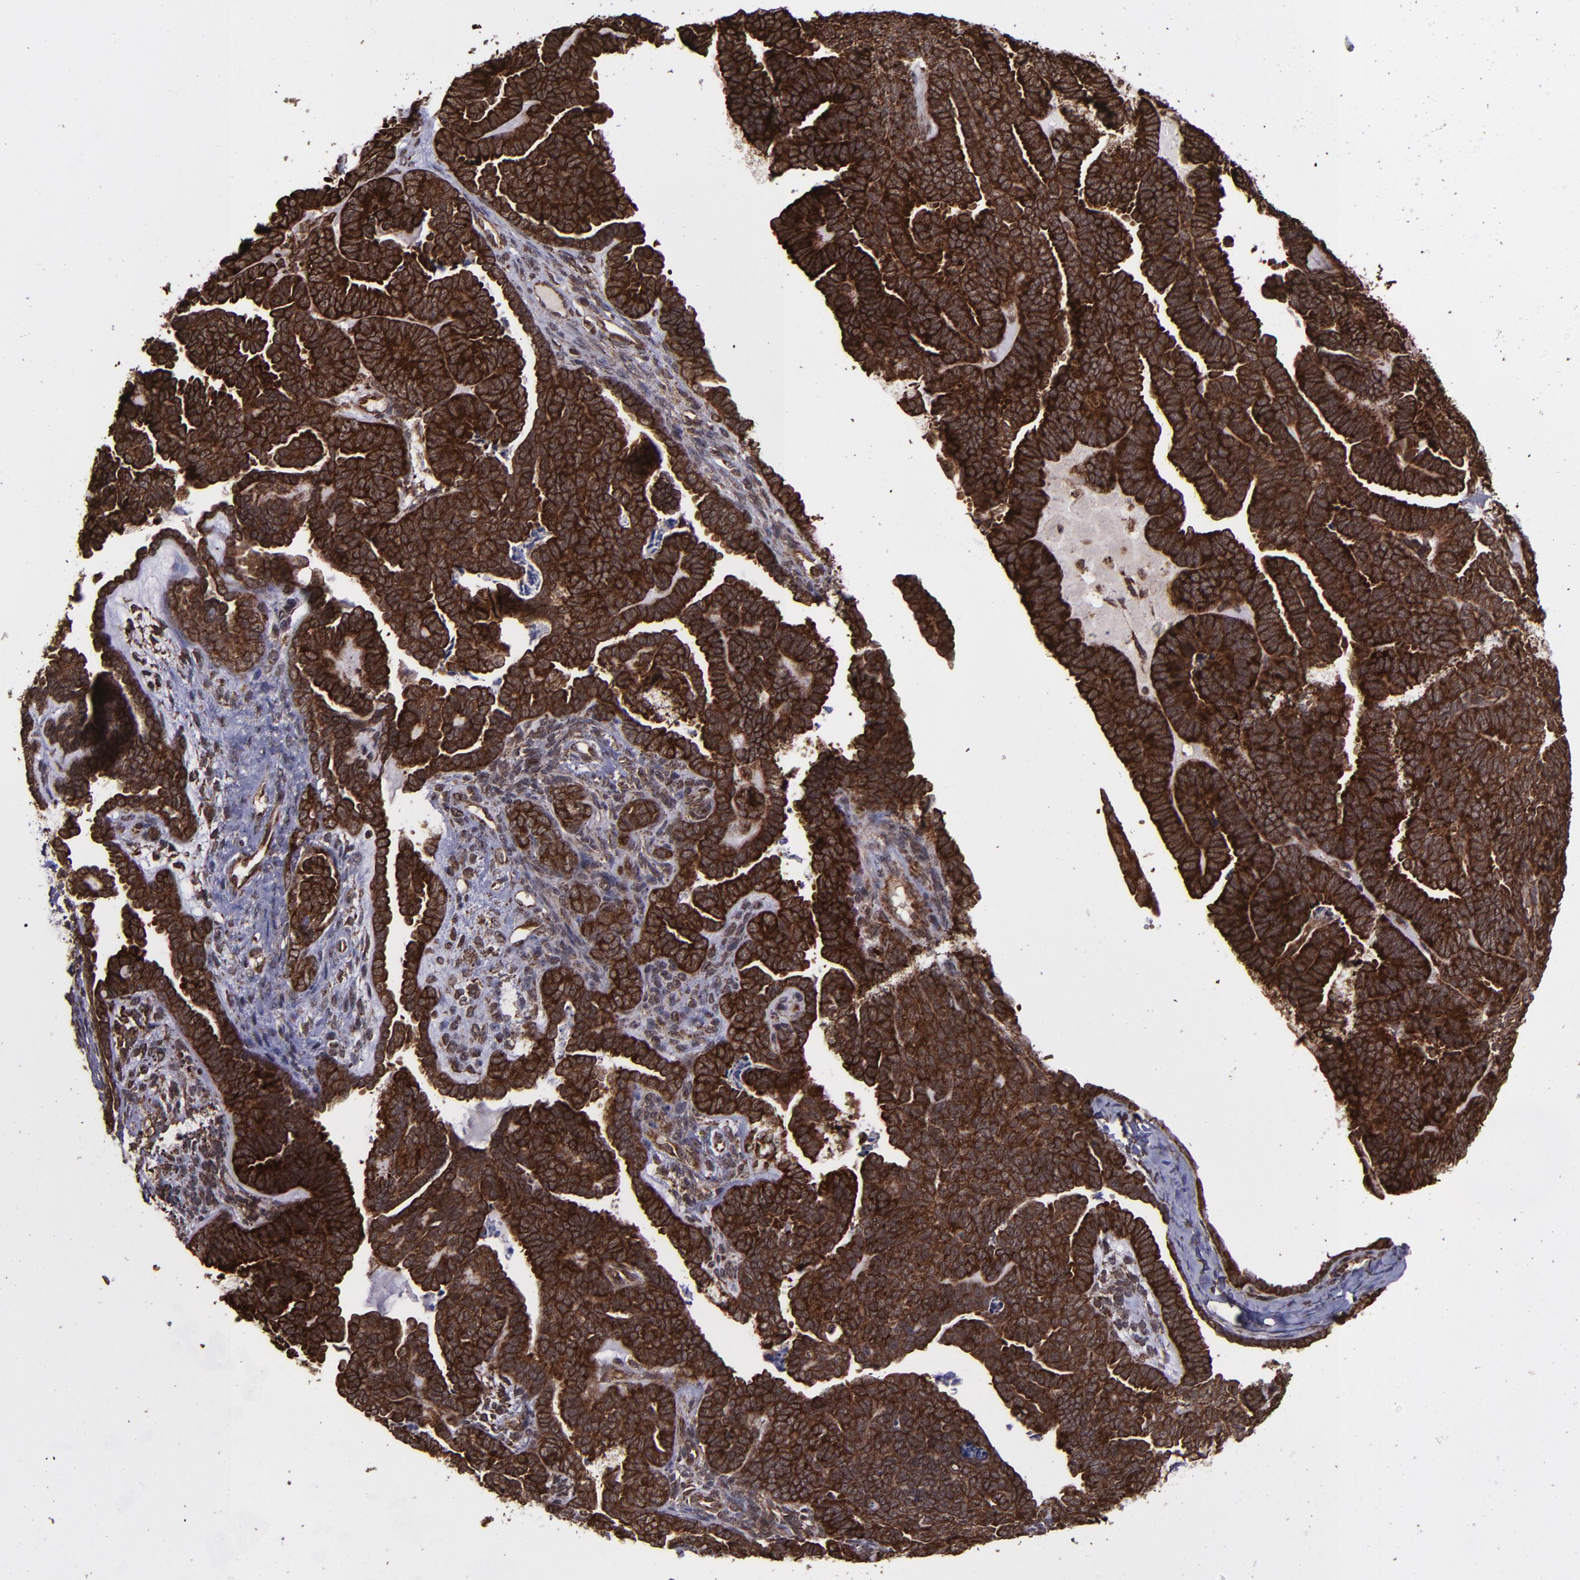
{"staining": {"intensity": "strong", "quantity": ">75%", "location": "cytoplasmic/membranous,nuclear"}, "tissue": "endometrial cancer", "cell_type": "Tumor cells", "image_type": "cancer", "snomed": [{"axis": "morphology", "description": "Neoplasm, malignant, NOS"}, {"axis": "topography", "description": "Endometrium"}], "caption": "Human endometrial cancer stained with a protein marker exhibits strong staining in tumor cells.", "gene": "EIF4ENIF1", "patient": {"sex": "female", "age": 74}}